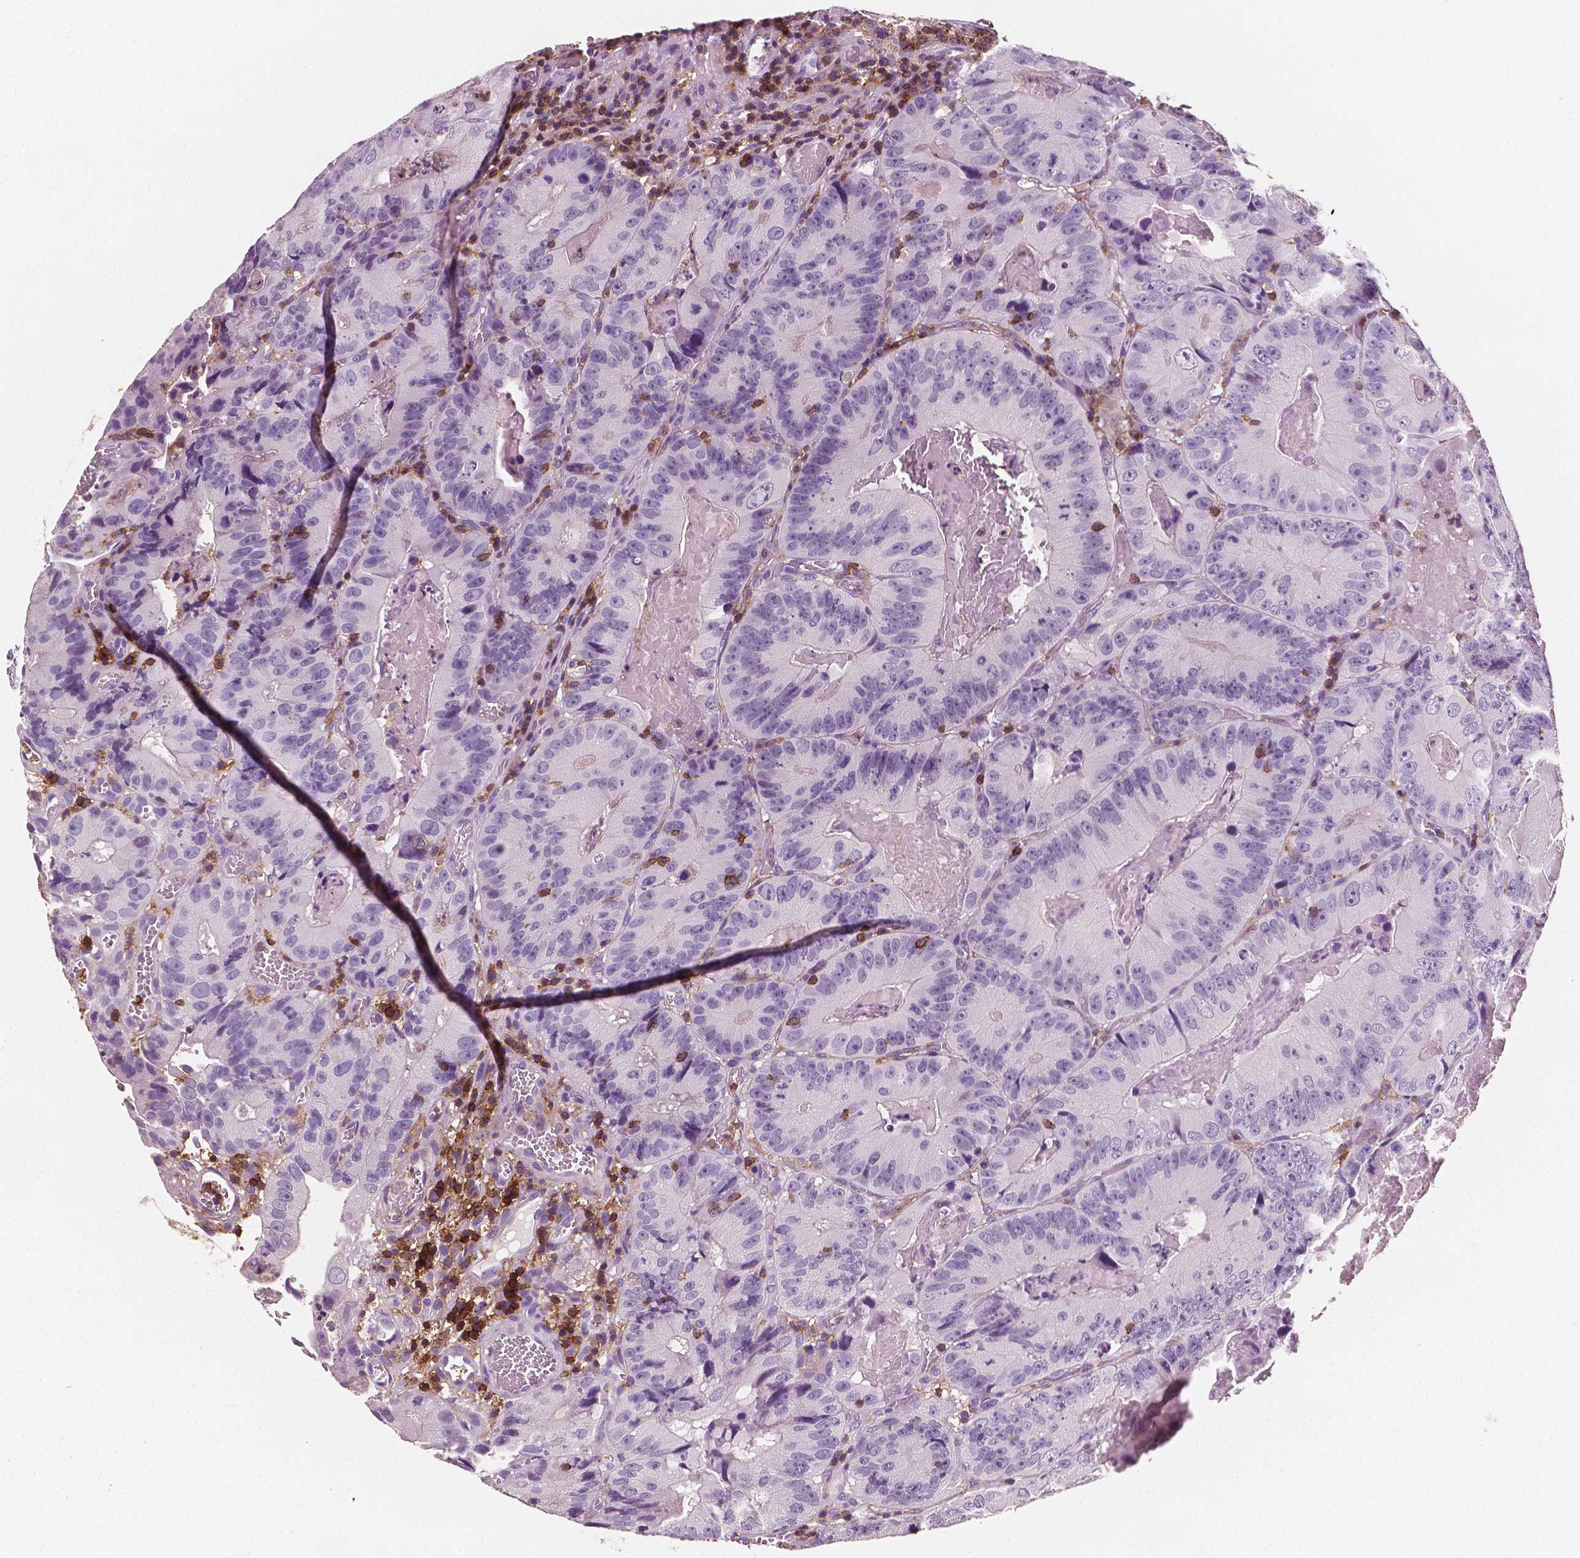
{"staining": {"intensity": "negative", "quantity": "none", "location": "none"}, "tissue": "colorectal cancer", "cell_type": "Tumor cells", "image_type": "cancer", "snomed": [{"axis": "morphology", "description": "Adenocarcinoma, NOS"}, {"axis": "topography", "description": "Colon"}], "caption": "DAB (3,3'-diaminobenzidine) immunohistochemical staining of human colorectal cancer (adenocarcinoma) reveals no significant staining in tumor cells.", "gene": "PTPRC", "patient": {"sex": "female", "age": 86}}